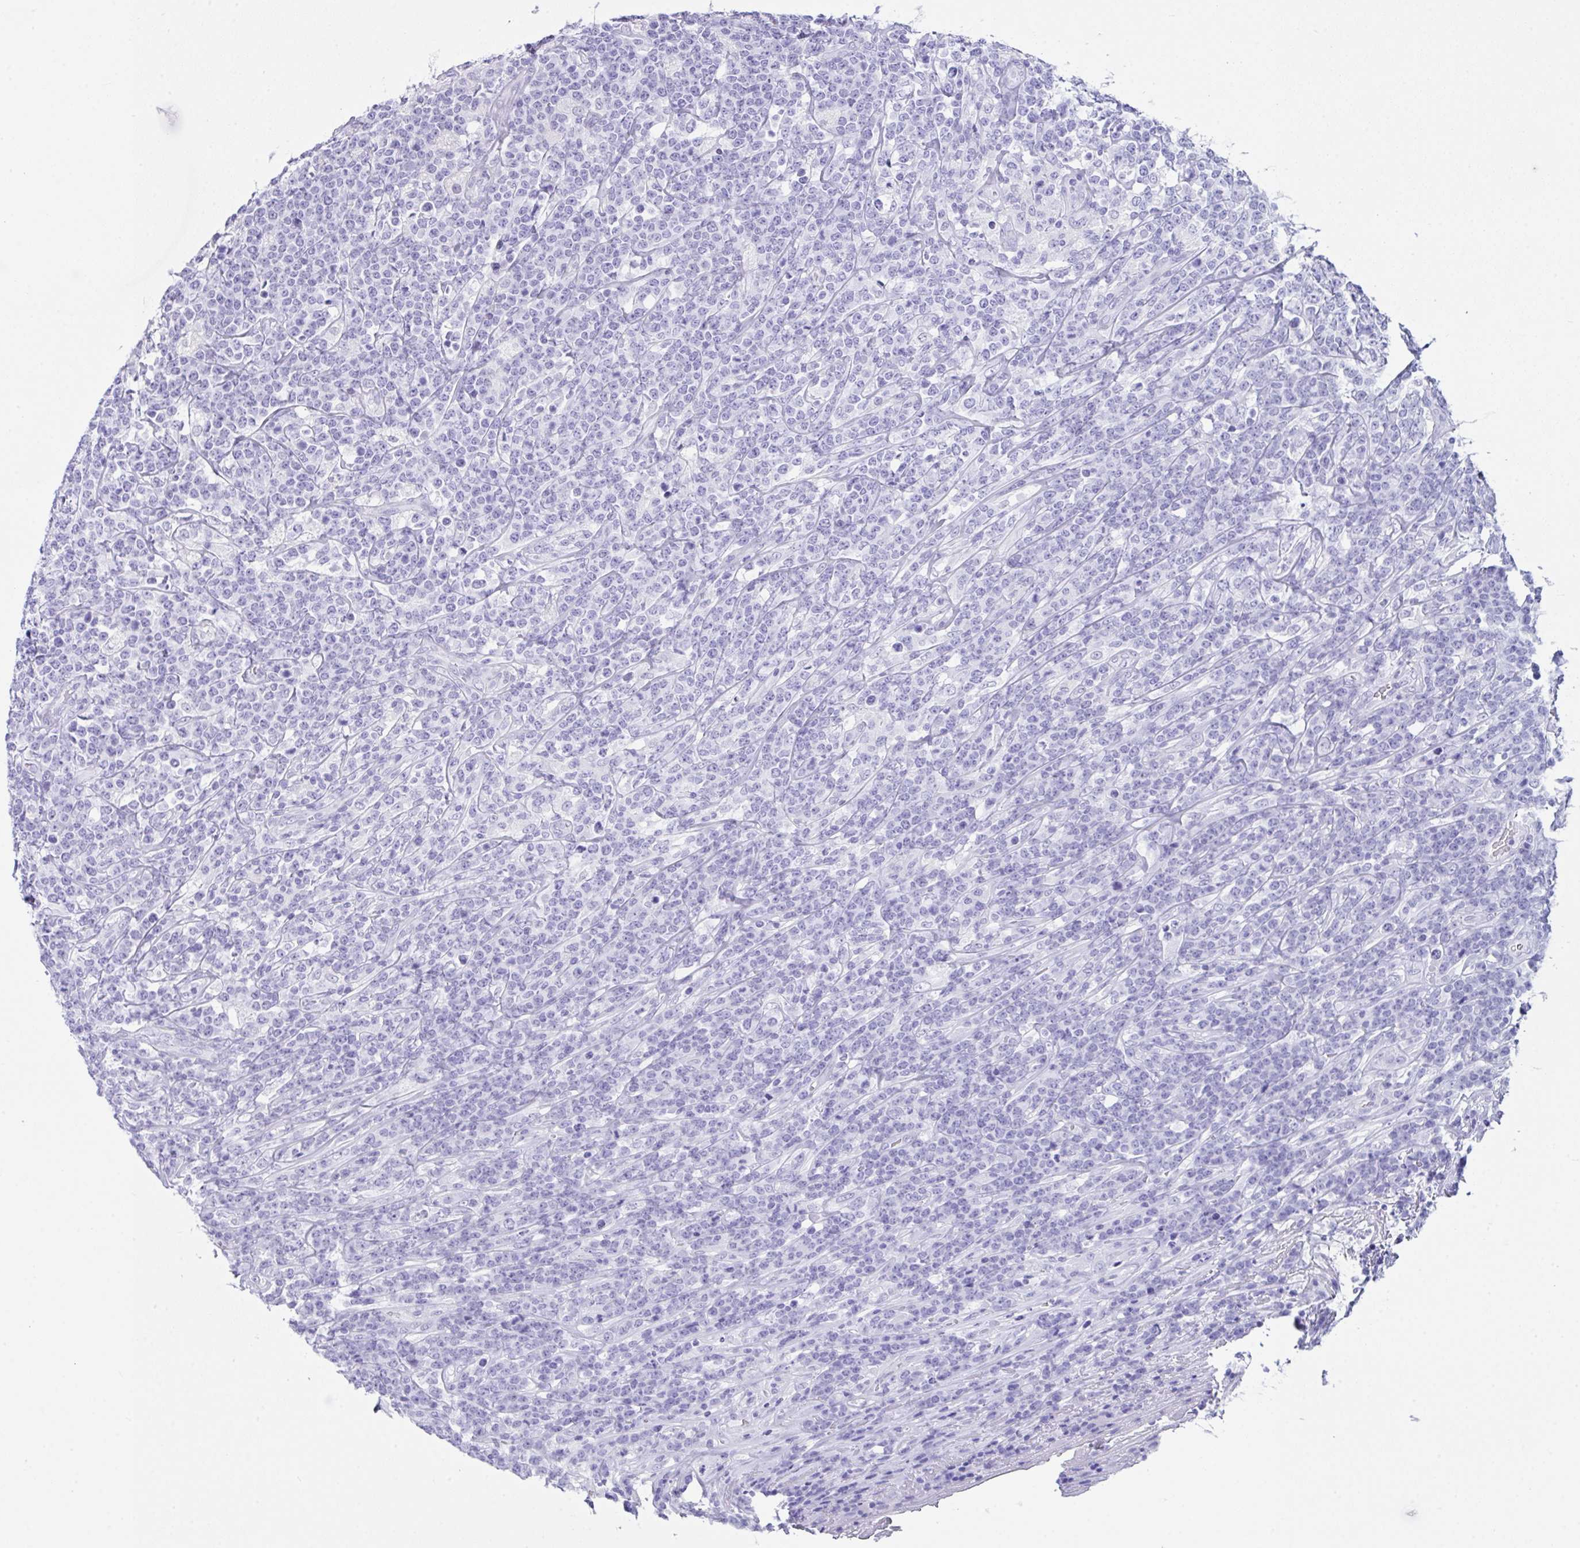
{"staining": {"intensity": "negative", "quantity": "none", "location": "none"}, "tissue": "lymphoma", "cell_type": "Tumor cells", "image_type": "cancer", "snomed": [{"axis": "morphology", "description": "Malignant lymphoma, non-Hodgkin's type, High grade"}, {"axis": "topography", "description": "Small intestine"}], "caption": "An image of high-grade malignant lymphoma, non-Hodgkin's type stained for a protein exhibits no brown staining in tumor cells.", "gene": "LGALS4", "patient": {"sex": "male", "age": 8}}